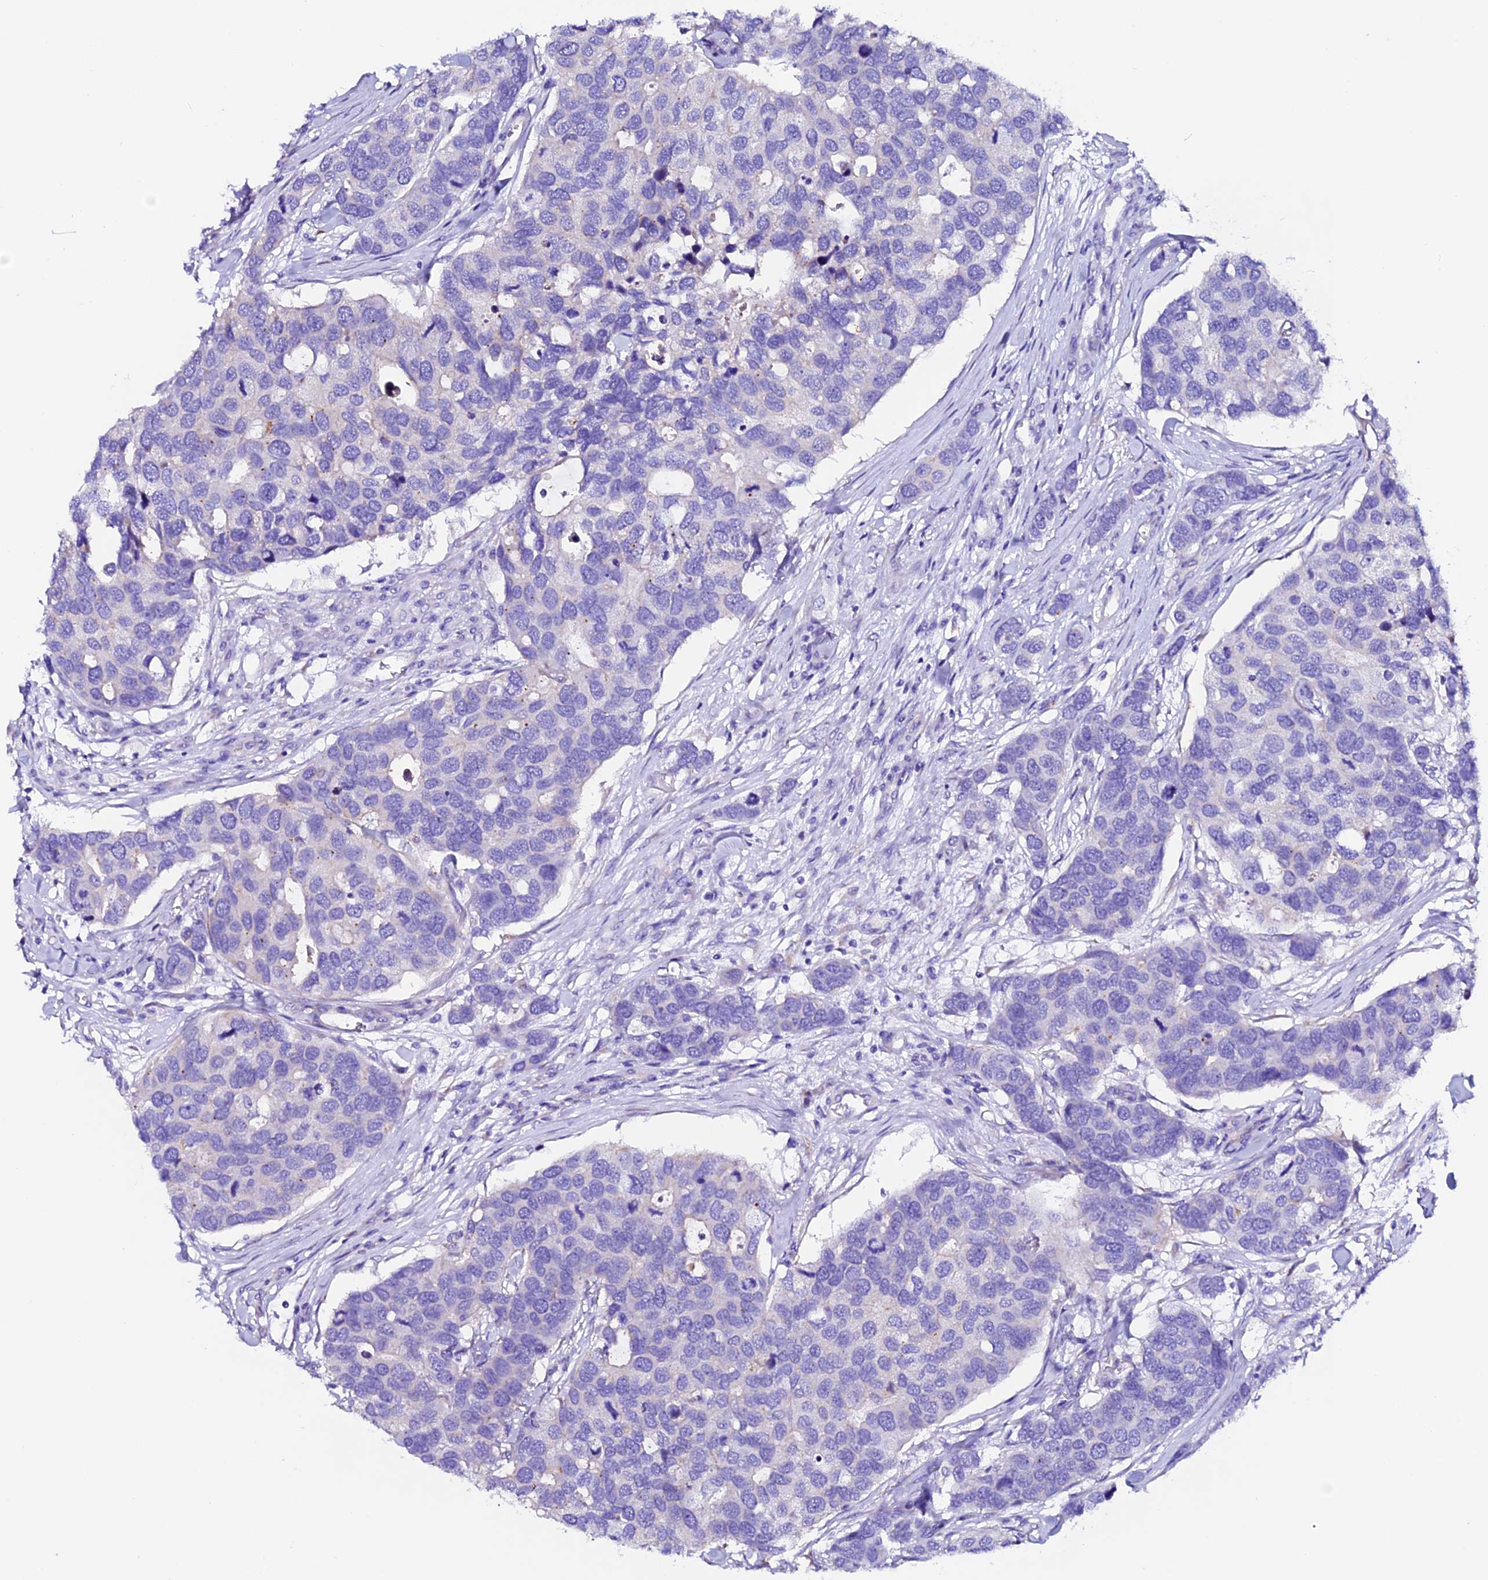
{"staining": {"intensity": "negative", "quantity": "none", "location": "none"}, "tissue": "breast cancer", "cell_type": "Tumor cells", "image_type": "cancer", "snomed": [{"axis": "morphology", "description": "Duct carcinoma"}, {"axis": "topography", "description": "Breast"}], "caption": "An immunohistochemistry micrograph of breast cancer is shown. There is no staining in tumor cells of breast cancer.", "gene": "COMTD1", "patient": {"sex": "female", "age": 83}}